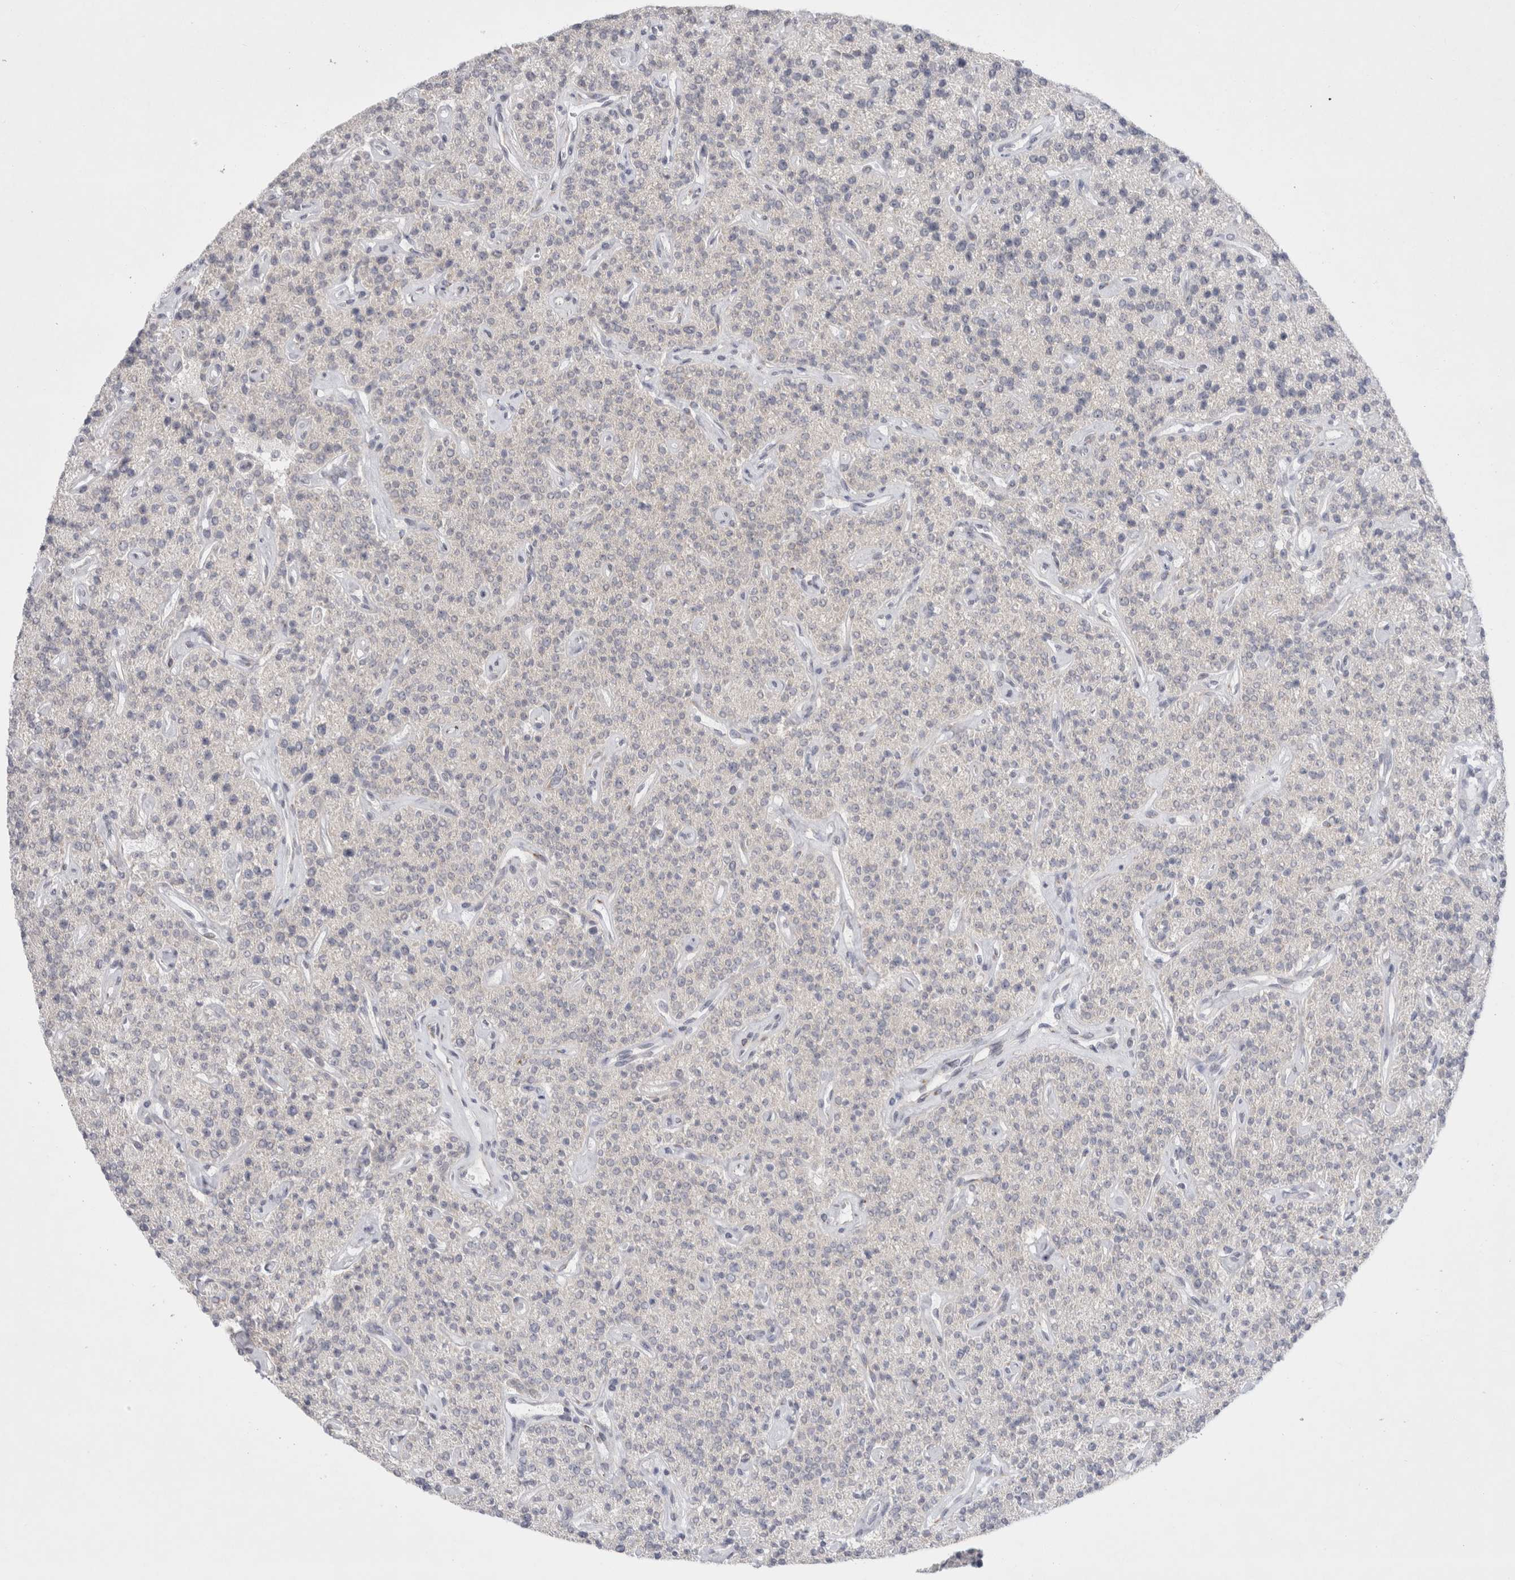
{"staining": {"intensity": "weak", "quantity": "<25%", "location": "cytoplasmic/membranous"}, "tissue": "parathyroid gland", "cell_type": "Glandular cells", "image_type": "normal", "snomed": [{"axis": "morphology", "description": "Normal tissue, NOS"}, {"axis": "topography", "description": "Parathyroid gland"}], "caption": "The histopathology image exhibits no significant positivity in glandular cells of parathyroid gland.", "gene": "TRMT1L", "patient": {"sex": "male", "age": 46}}